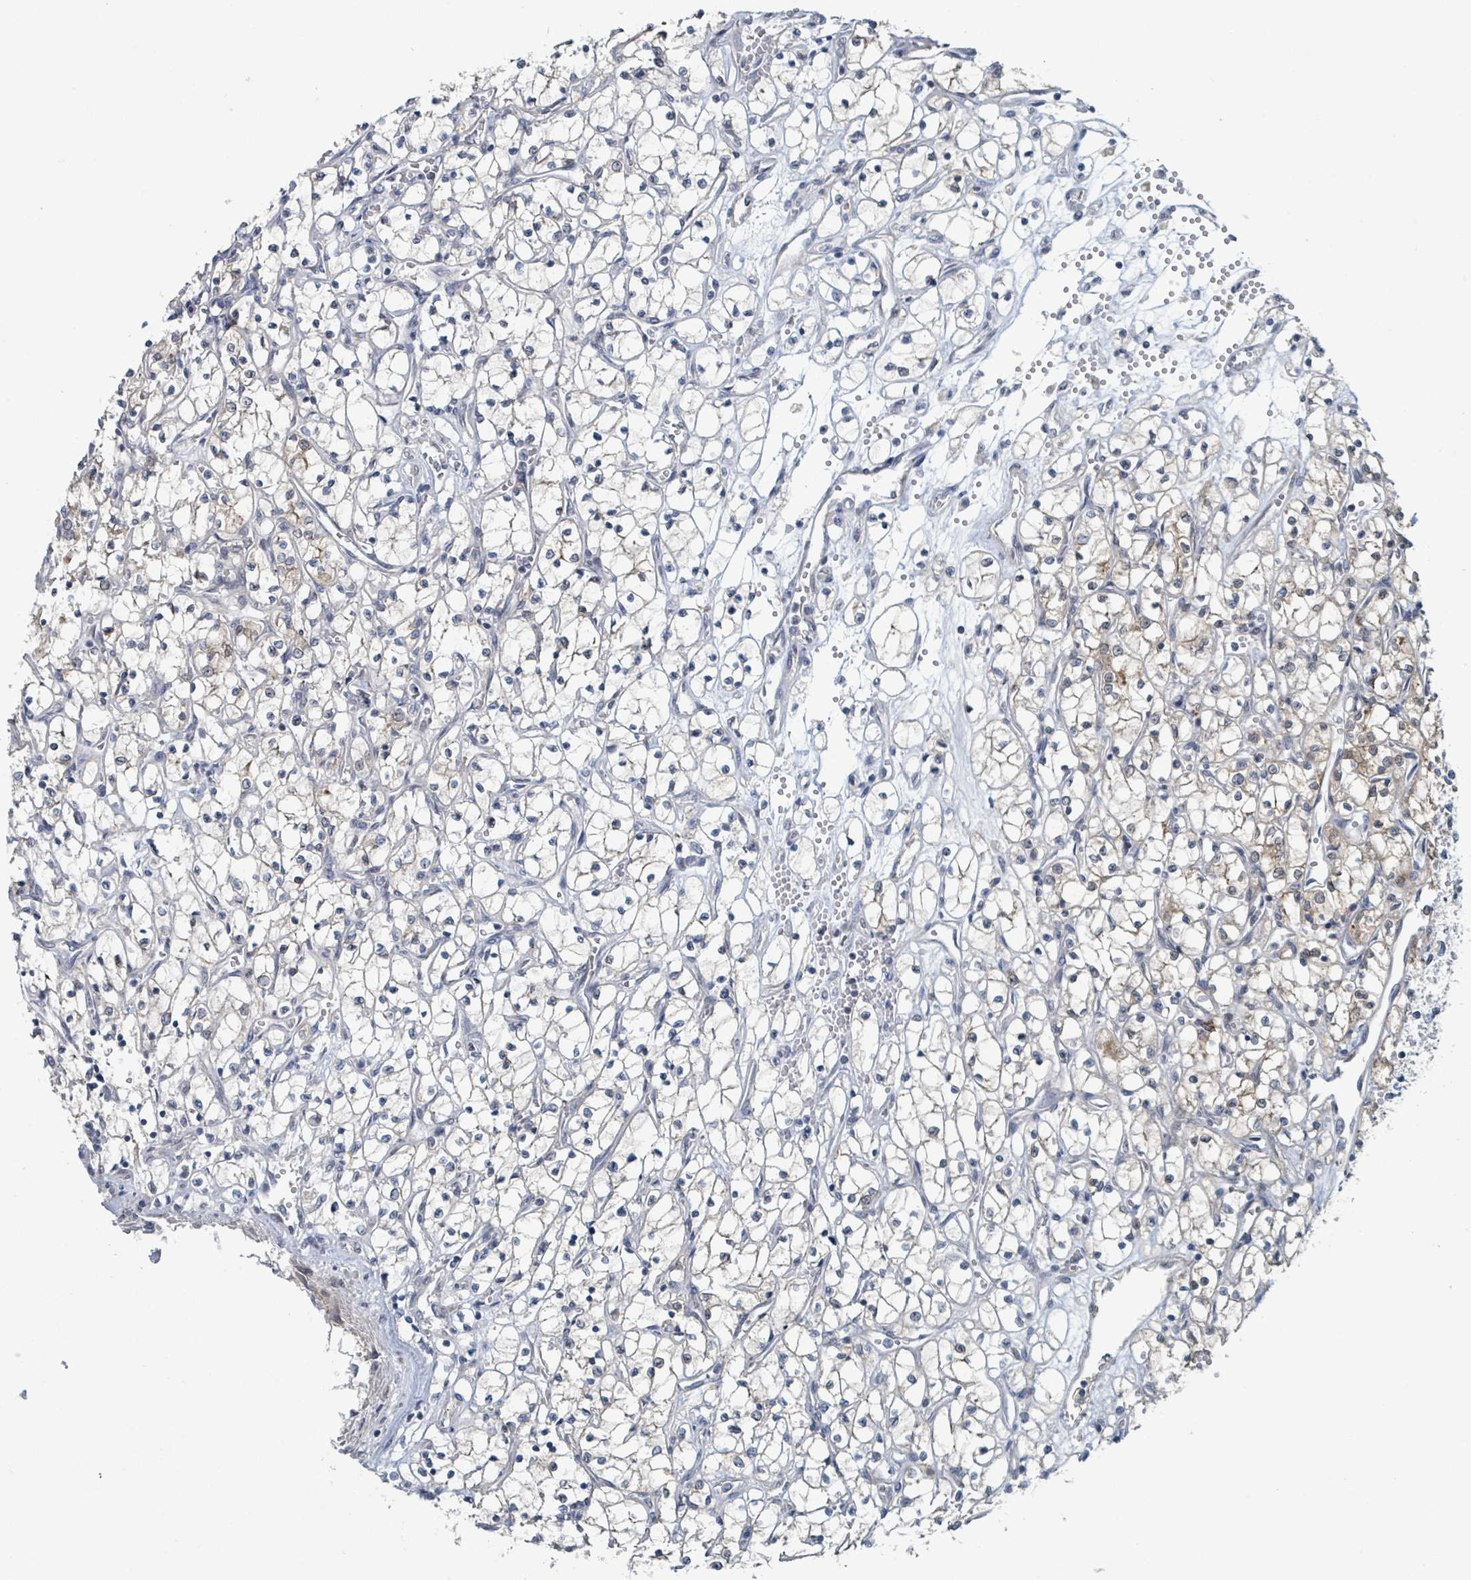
{"staining": {"intensity": "weak", "quantity": "<25%", "location": "cytoplasmic/membranous"}, "tissue": "renal cancer", "cell_type": "Tumor cells", "image_type": "cancer", "snomed": [{"axis": "morphology", "description": "Adenocarcinoma, NOS"}, {"axis": "topography", "description": "Kidney"}], "caption": "DAB (3,3'-diaminobenzidine) immunohistochemical staining of adenocarcinoma (renal) demonstrates no significant positivity in tumor cells.", "gene": "ANKRD55", "patient": {"sex": "female", "age": 69}}